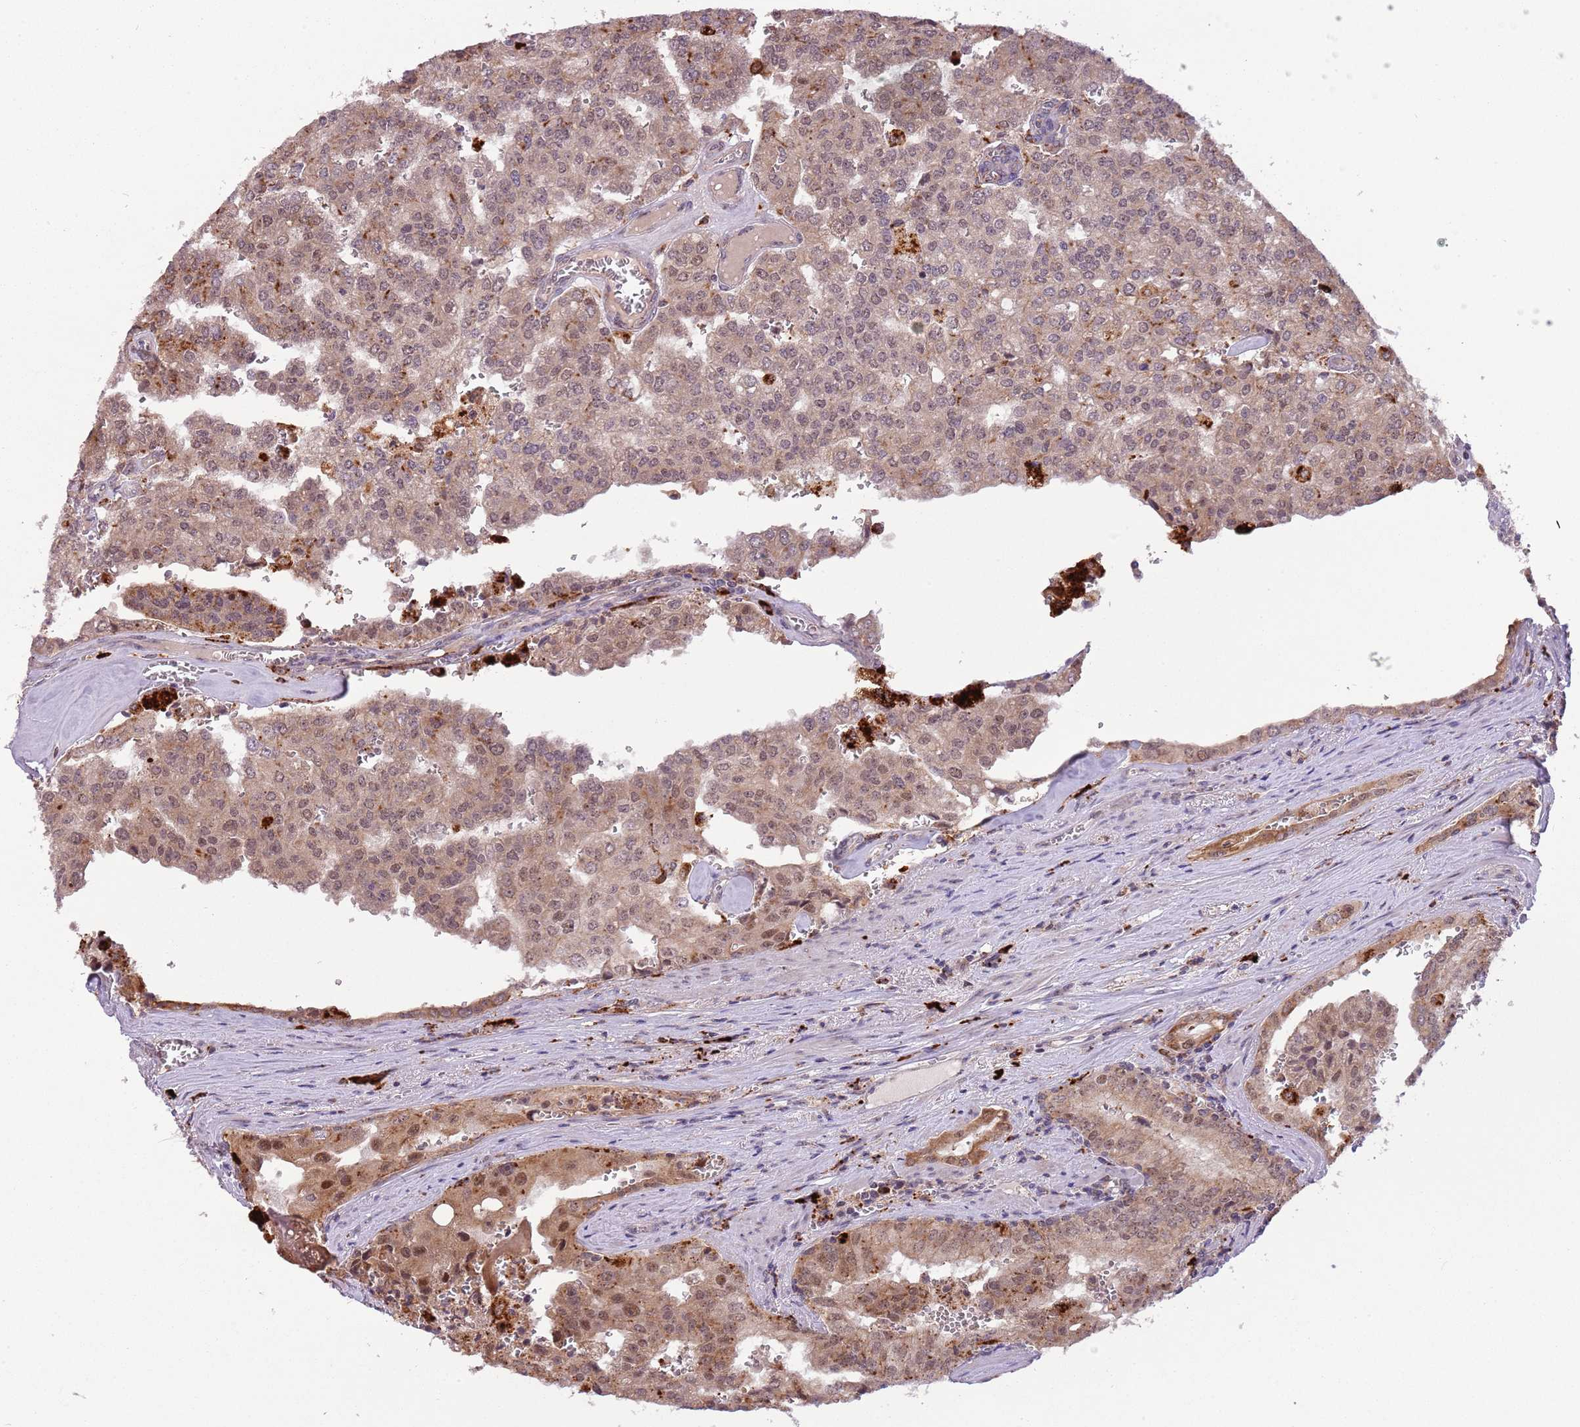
{"staining": {"intensity": "moderate", "quantity": ">75%", "location": "cytoplasmic/membranous,nuclear"}, "tissue": "prostate cancer", "cell_type": "Tumor cells", "image_type": "cancer", "snomed": [{"axis": "morphology", "description": "Adenocarcinoma, High grade"}, {"axis": "topography", "description": "Prostate"}], "caption": "Immunohistochemical staining of prostate cancer (high-grade adenocarcinoma) displays medium levels of moderate cytoplasmic/membranous and nuclear staining in about >75% of tumor cells.", "gene": "TRIM27", "patient": {"sex": "male", "age": 68}}